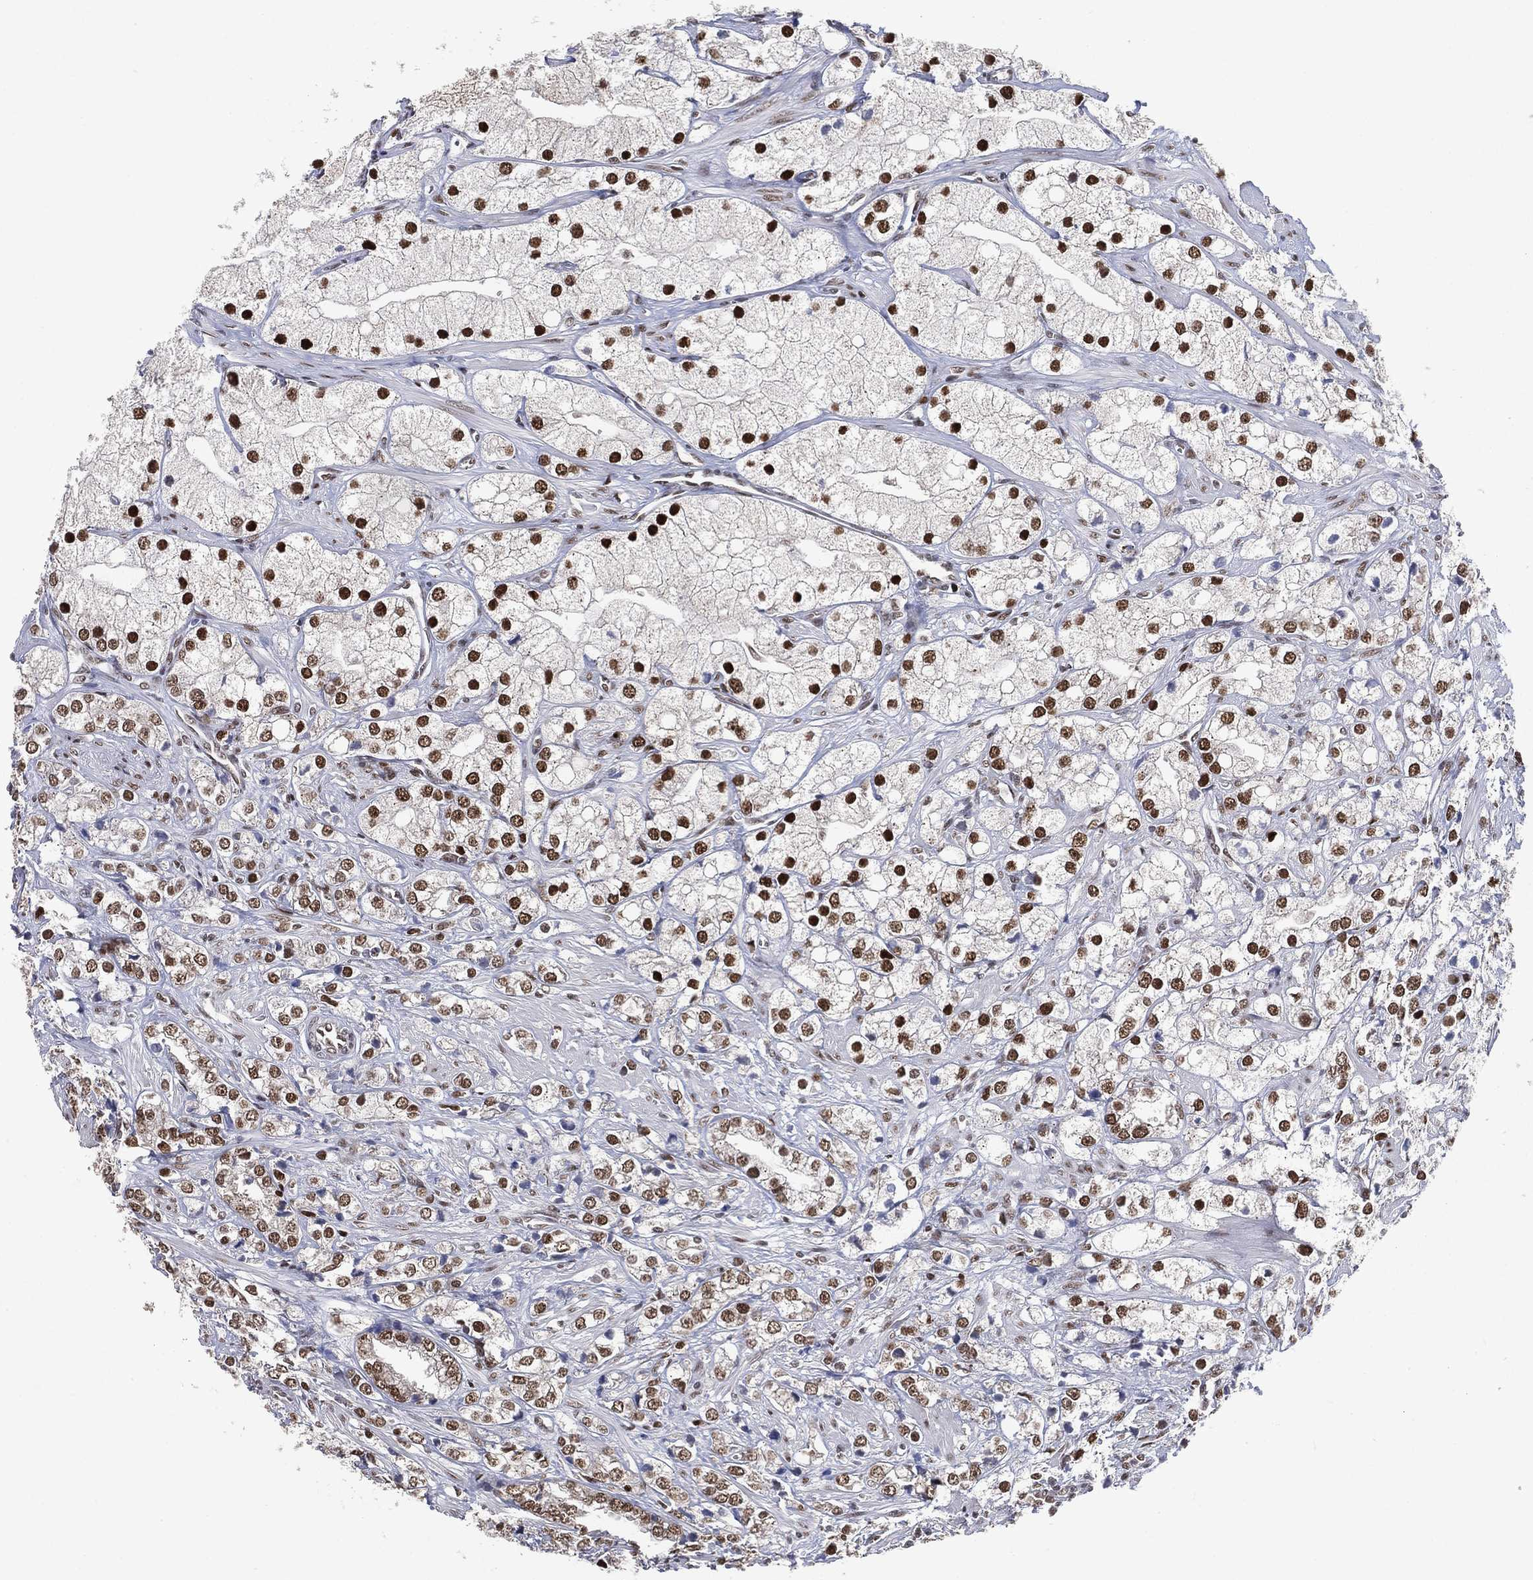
{"staining": {"intensity": "strong", "quantity": ">75%", "location": "nuclear"}, "tissue": "prostate cancer", "cell_type": "Tumor cells", "image_type": "cancer", "snomed": [{"axis": "morphology", "description": "Adenocarcinoma, NOS"}, {"axis": "topography", "description": "Prostate and seminal vesicle, NOS"}, {"axis": "topography", "description": "Prostate"}], "caption": "Protein staining of prostate adenocarcinoma tissue demonstrates strong nuclear staining in approximately >75% of tumor cells.", "gene": "YLPM1", "patient": {"sex": "male", "age": 79}}